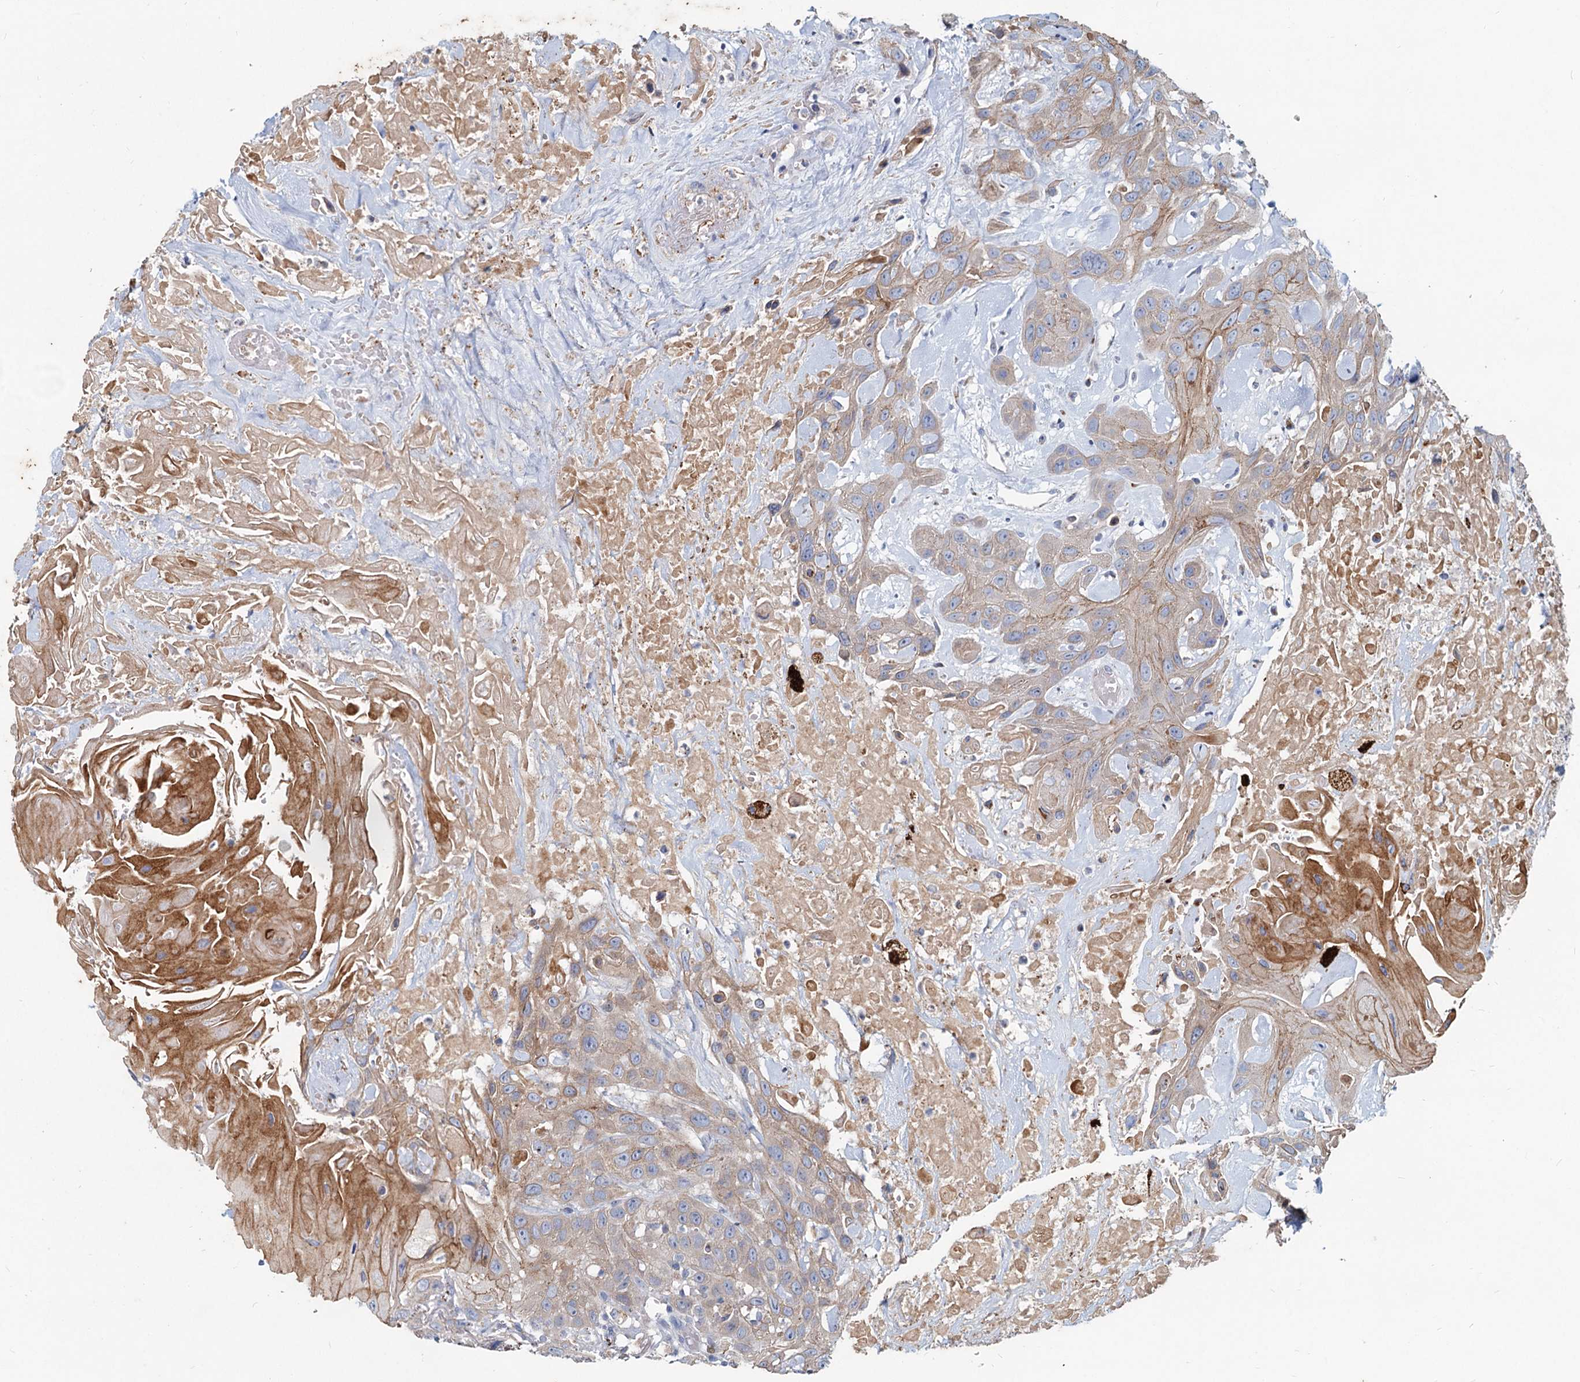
{"staining": {"intensity": "moderate", "quantity": "<25%", "location": "cytoplasmic/membranous"}, "tissue": "head and neck cancer", "cell_type": "Tumor cells", "image_type": "cancer", "snomed": [{"axis": "morphology", "description": "Squamous cell carcinoma, NOS"}, {"axis": "topography", "description": "Head-Neck"}], "caption": "Immunohistochemistry micrograph of squamous cell carcinoma (head and neck) stained for a protein (brown), which shows low levels of moderate cytoplasmic/membranous staining in approximately <25% of tumor cells.", "gene": "TMX2", "patient": {"sex": "male", "age": 81}}